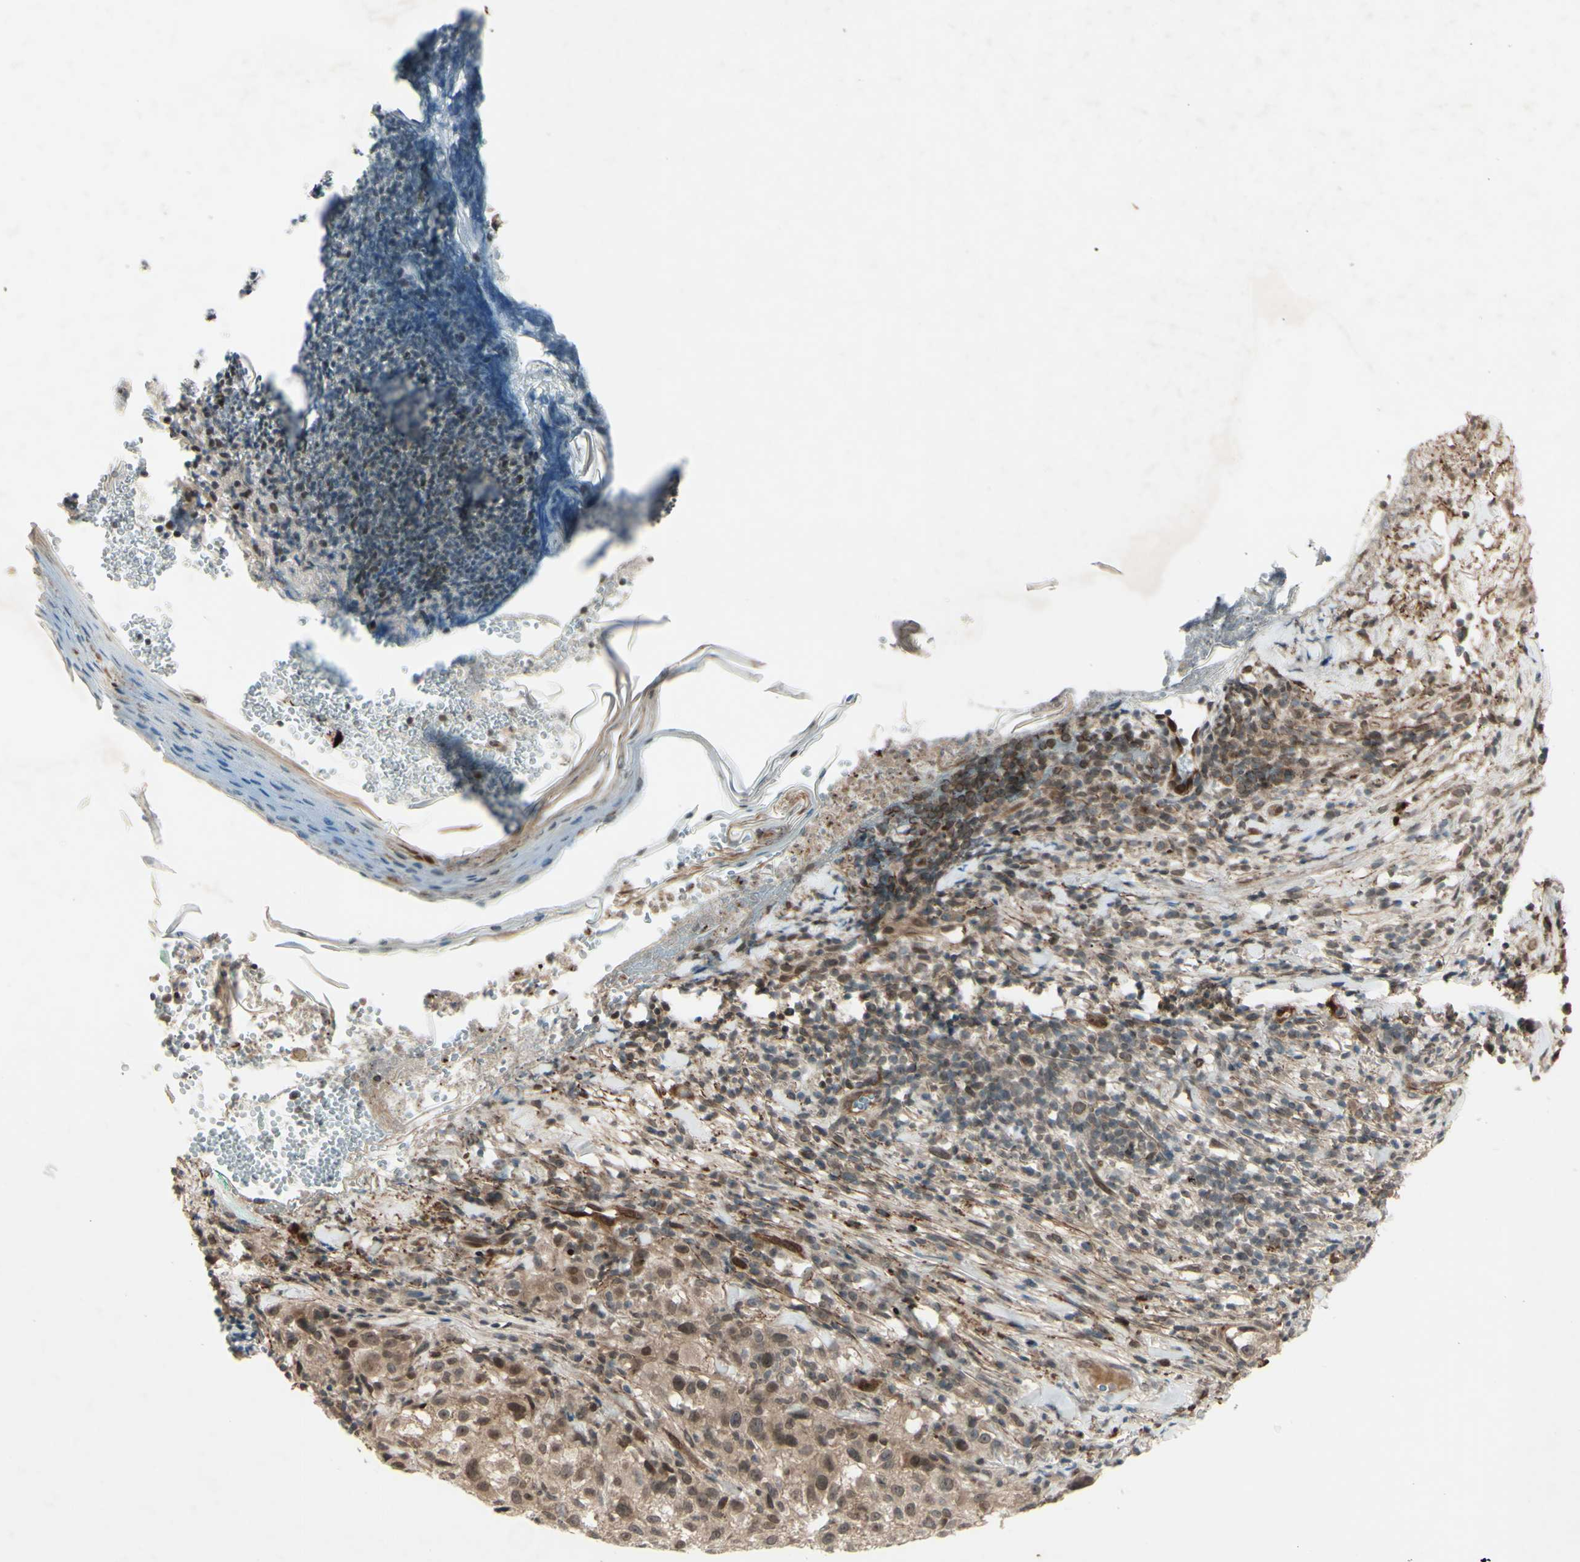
{"staining": {"intensity": "weak", "quantity": ">75%", "location": "cytoplasmic/membranous,nuclear"}, "tissue": "melanoma", "cell_type": "Tumor cells", "image_type": "cancer", "snomed": [{"axis": "morphology", "description": "Necrosis, NOS"}, {"axis": "morphology", "description": "Malignant melanoma, NOS"}, {"axis": "topography", "description": "Skin"}], "caption": "The micrograph shows staining of malignant melanoma, revealing weak cytoplasmic/membranous and nuclear protein positivity (brown color) within tumor cells. The staining was performed using DAB, with brown indicating positive protein expression. Nuclei are stained blue with hematoxylin.", "gene": "MLF2", "patient": {"sex": "female", "age": 87}}